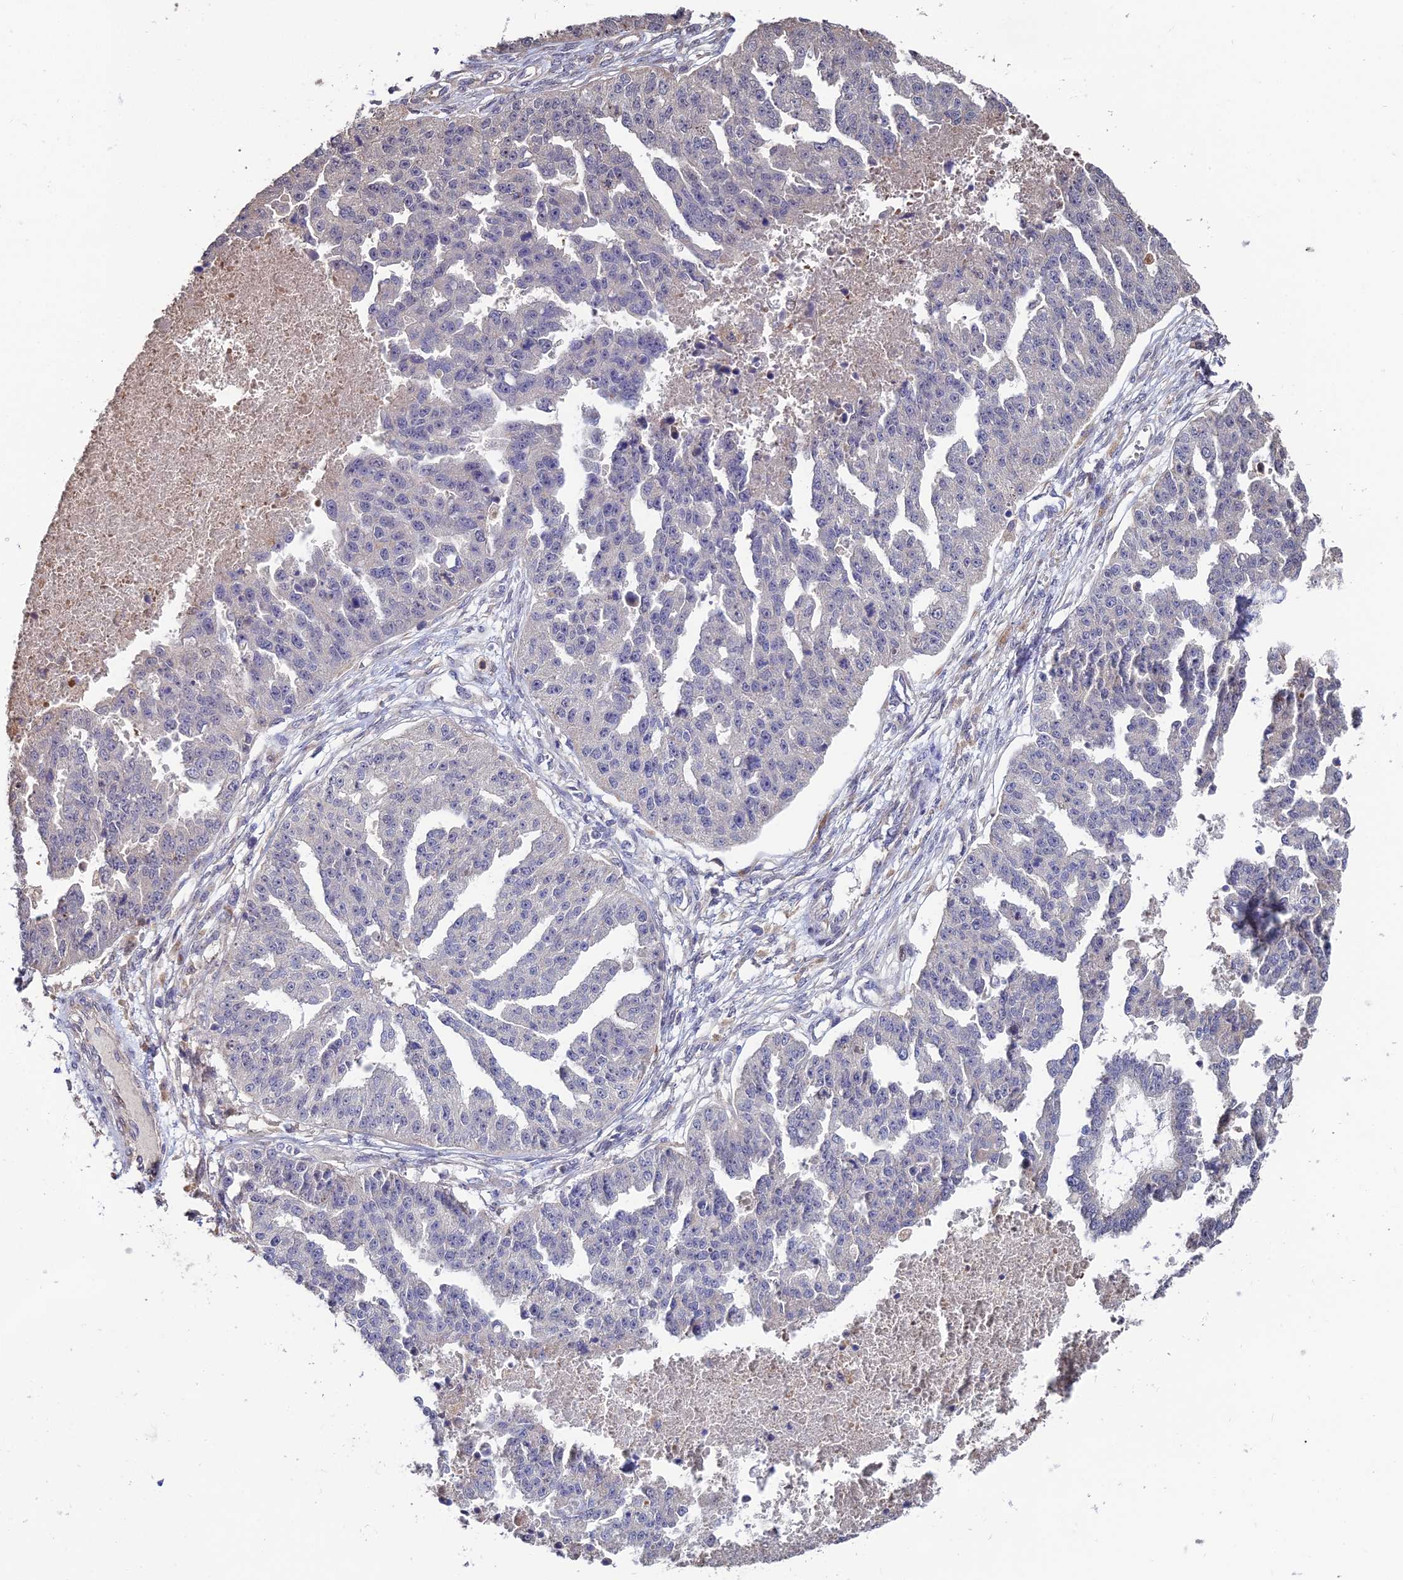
{"staining": {"intensity": "negative", "quantity": "none", "location": "none"}, "tissue": "ovarian cancer", "cell_type": "Tumor cells", "image_type": "cancer", "snomed": [{"axis": "morphology", "description": "Cystadenocarcinoma, serous, NOS"}, {"axis": "topography", "description": "Ovary"}], "caption": "DAB (3,3'-diaminobenzidine) immunohistochemical staining of ovarian cancer (serous cystadenocarcinoma) displays no significant positivity in tumor cells. Nuclei are stained in blue.", "gene": "ACTR5", "patient": {"sex": "female", "age": 58}}